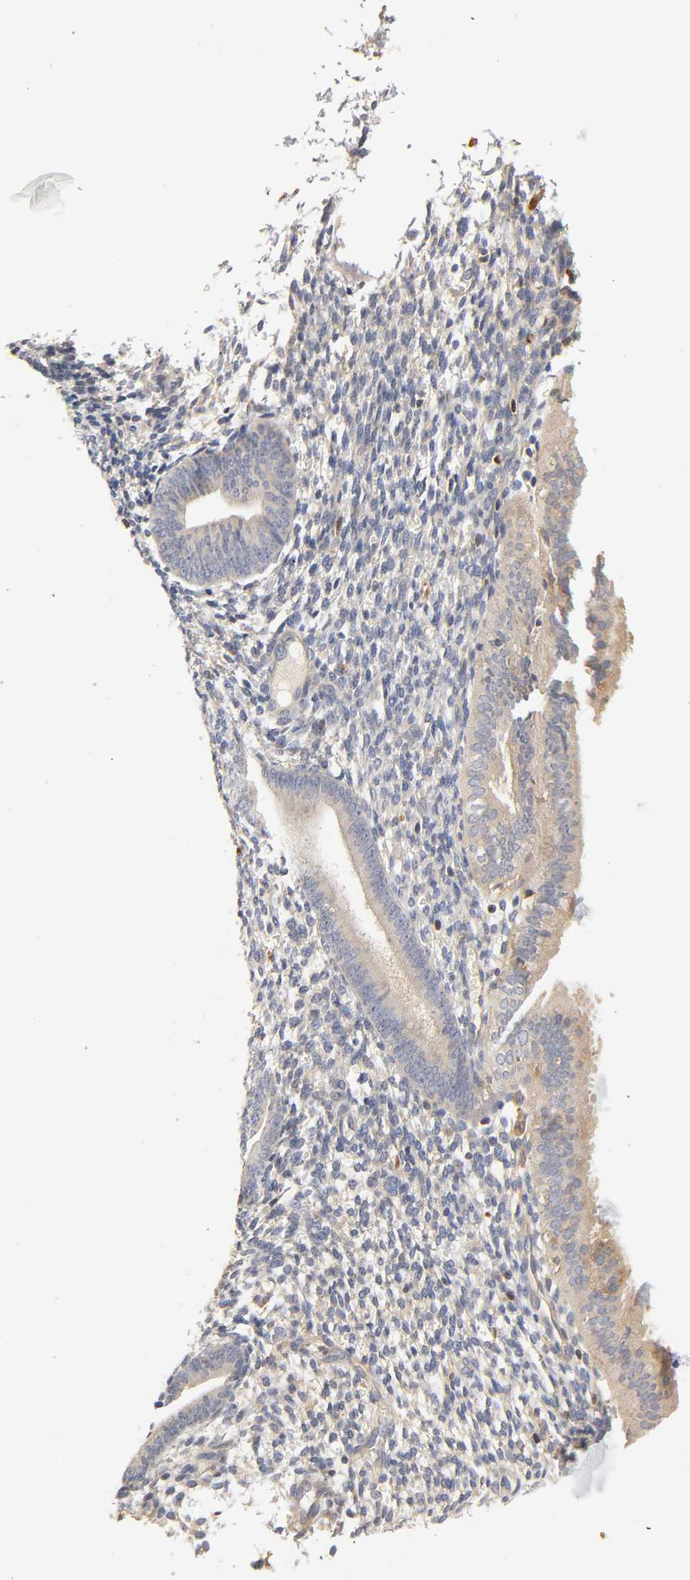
{"staining": {"intensity": "weak", "quantity": "25%-75%", "location": "cytoplasmic/membranous"}, "tissue": "endometrium", "cell_type": "Cells in endometrial stroma", "image_type": "normal", "snomed": [{"axis": "morphology", "description": "Normal tissue, NOS"}, {"axis": "topography", "description": "Smooth muscle"}, {"axis": "topography", "description": "Endometrium"}], "caption": "Immunohistochemistry (IHC) histopathology image of unremarkable endometrium stained for a protein (brown), which shows low levels of weak cytoplasmic/membranous staining in about 25%-75% of cells in endometrial stroma.", "gene": "RHOA", "patient": {"sex": "female", "age": 57}}